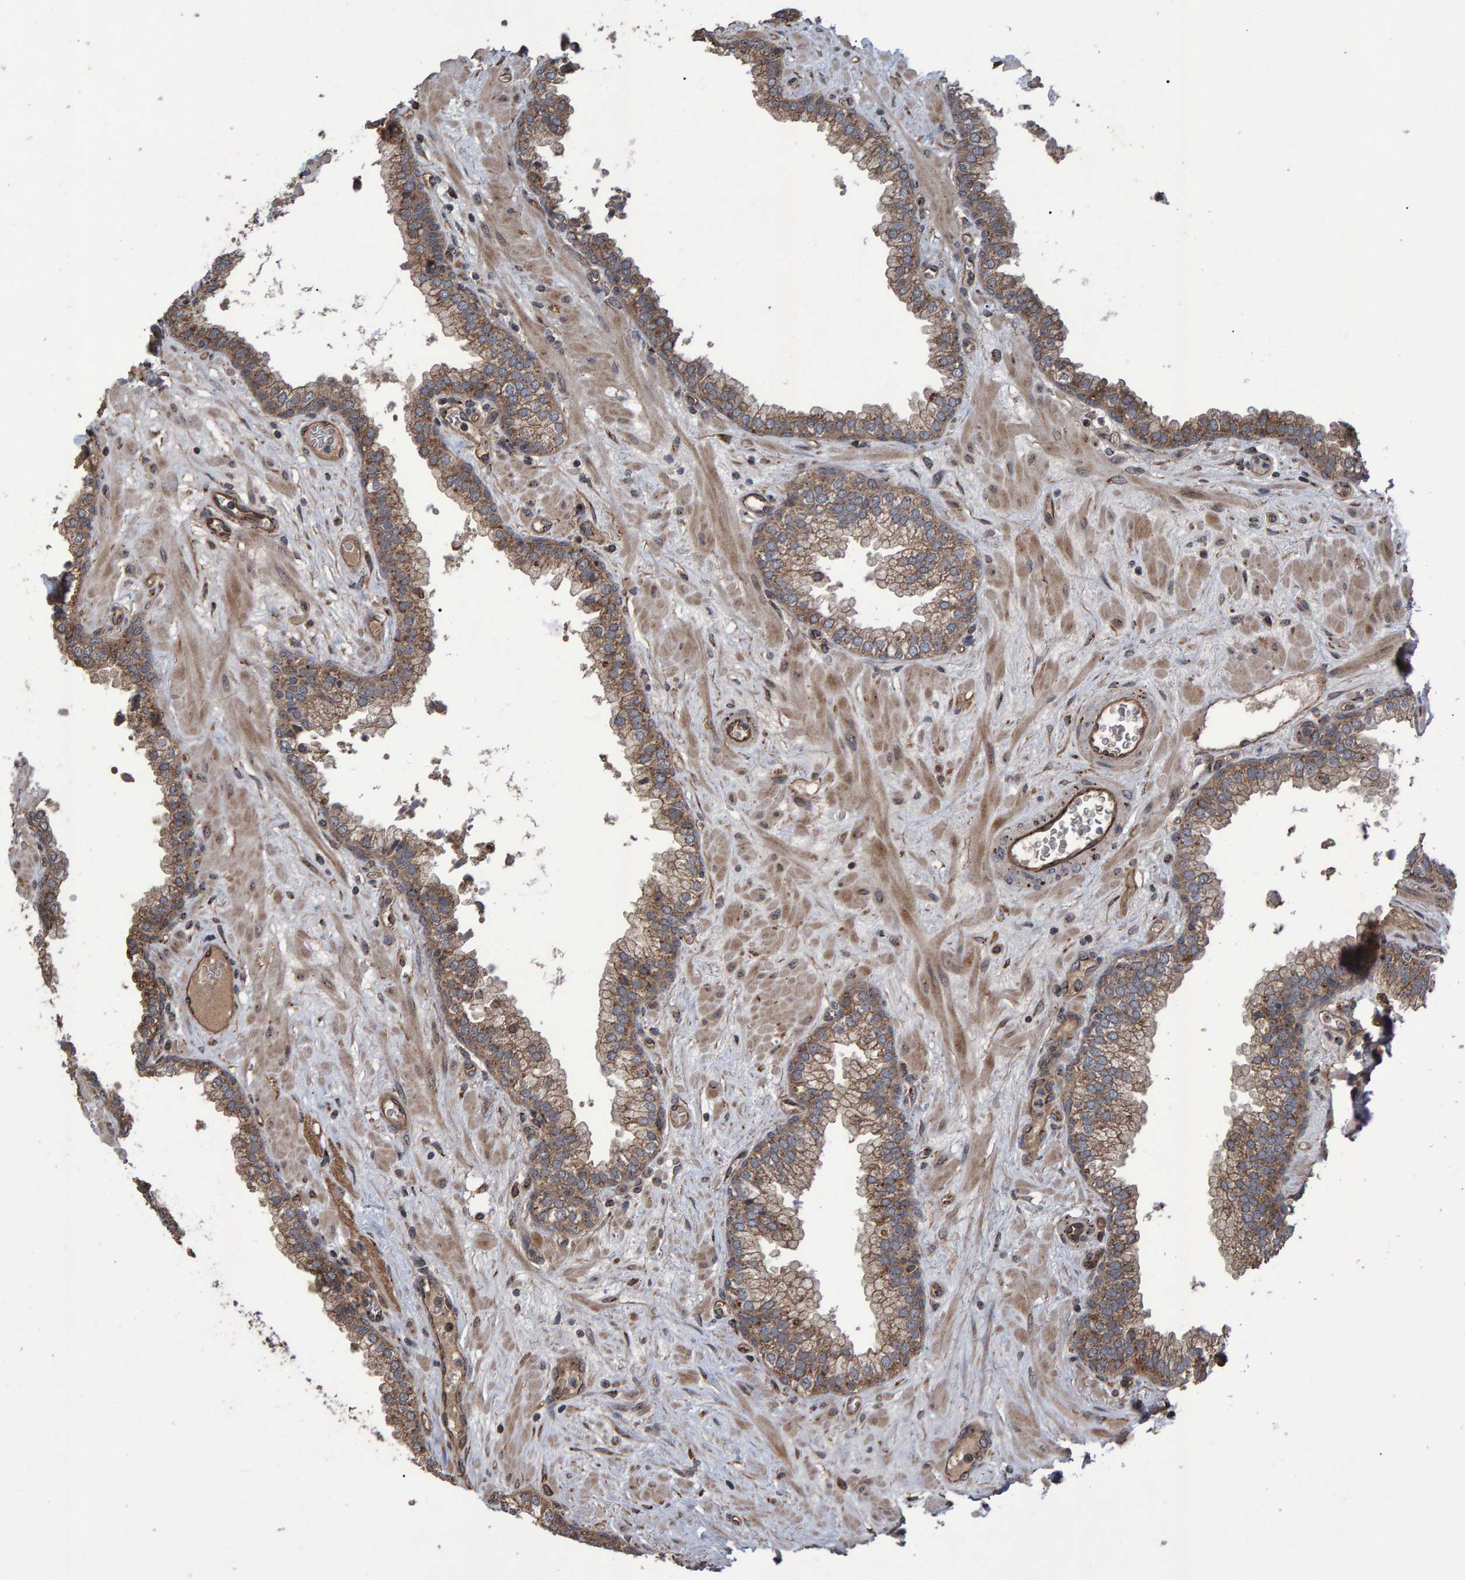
{"staining": {"intensity": "moderate", "quantity": ">75%", "location": "cytoplasmic/membranous"}, "tissue": "prostate", "cell_type": "Glandular cells", "image_type": "normal", "snomed": [{"axis": "morphology", "description": "Normal tissue, NOS"}, {"axis": "morphology", "description": "Urothelial carcinoma, Low grade"}, {"axis": "topography", "description": "Urinary bladder"}, {"axis": "topography", "description": "Prostate"}], "caption": "A brown stain highlights moderate cytoplasmic/membranous positivity of a protein in glandular cells of benign prostate.", "gene": "TRIM68", "patient": {"sex": "male", "age": 60}}